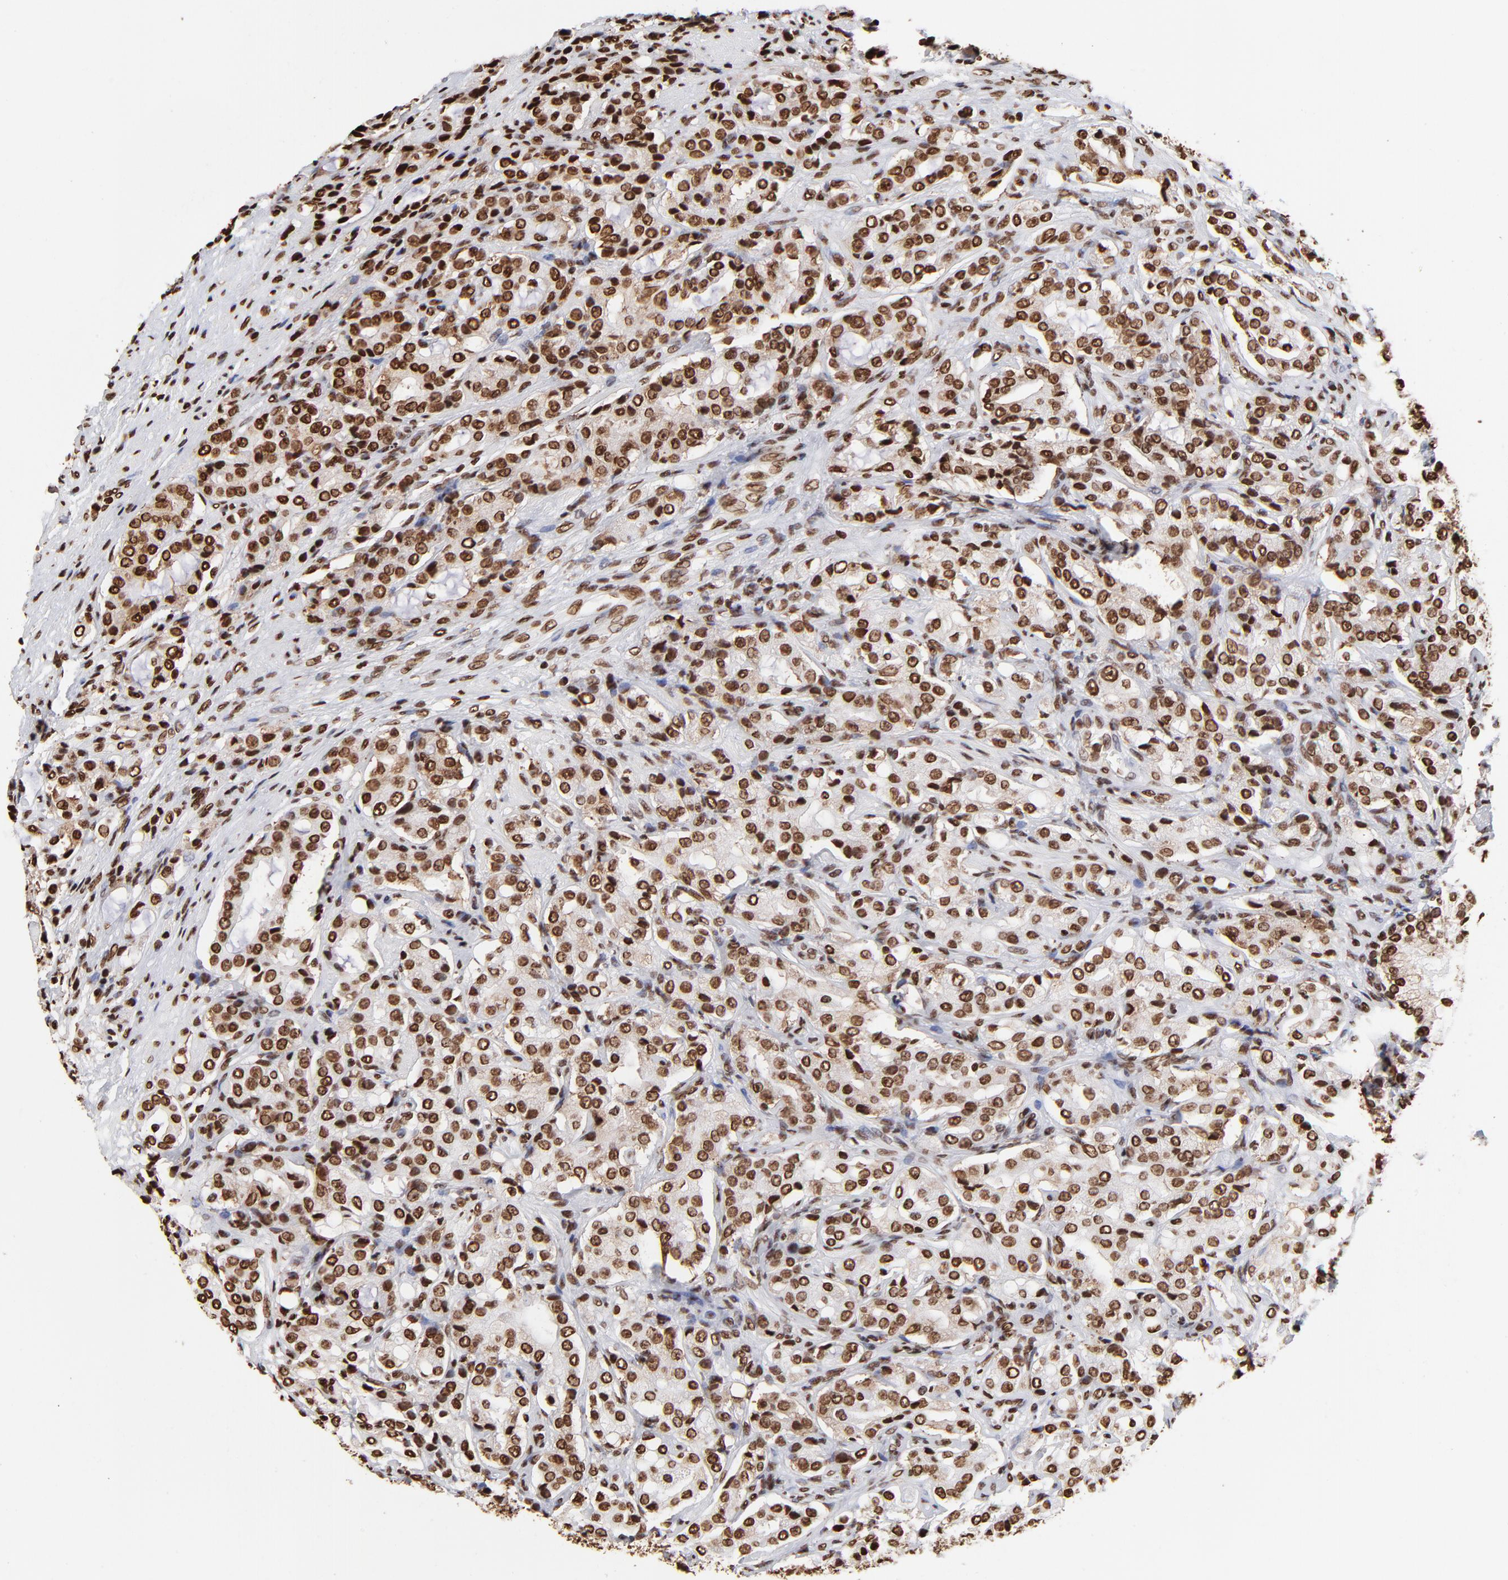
{"staining": {"intensity": "strong", "quantity": ">75%", "location": "cytoplasmic/membranous,nuclear"}, "tissue": "prostate cancer", "cell_type": "Tumor cells", "image_type": "cancer", "snomed": [{"axis": "morphology", "description": "Adenocarcinoma, High grade"}, {"axis": "topography", "description": "Prostate"}], "caption": "Prostate cancer was stained to show a protein in brown. There is high levels of strong cytoplasmic/membranous and nuclear positivity in about >75% of tumor cells.", "gene": "ZNF544", "patient": {"sex": "male", "age": 72}}